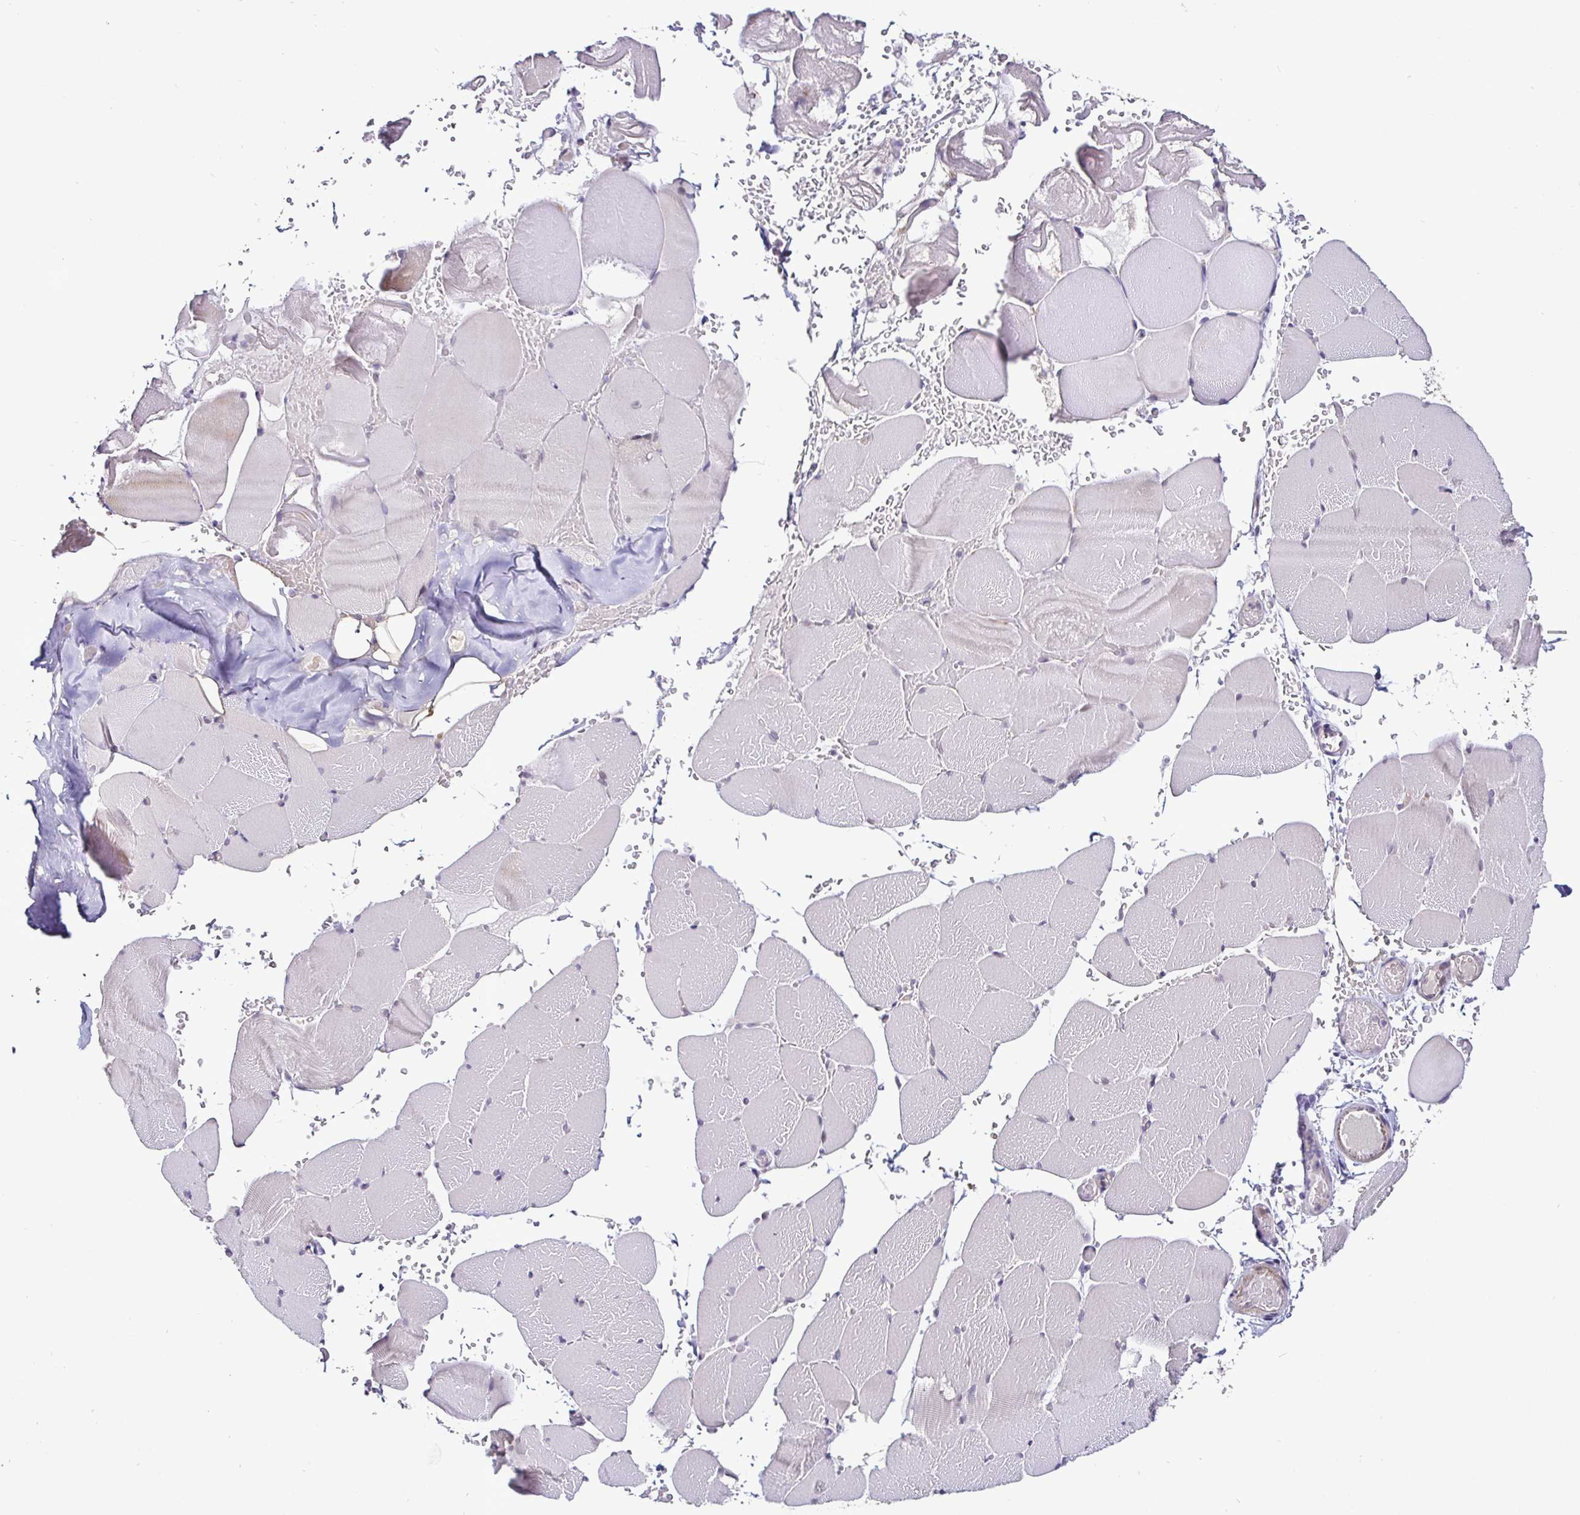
{"staining": {"intensity": "negative", "quantity": "none", "location": "none"}, "tissue": "skeletal muscle", "cell_type": "Myocytes", "image_type": "normal", "snomed": [{"axis": "morphology", "description": "Normal tissue, NOS"}, {"axis": "topography", "description": "Skeletal muscle"}], "caption": "Immunohistochemistry (IHC) of benign skeletal muscle displays no staining in myocytes.", "gene": "NUP188", "patient": {"sex": "female", "age": 37}}